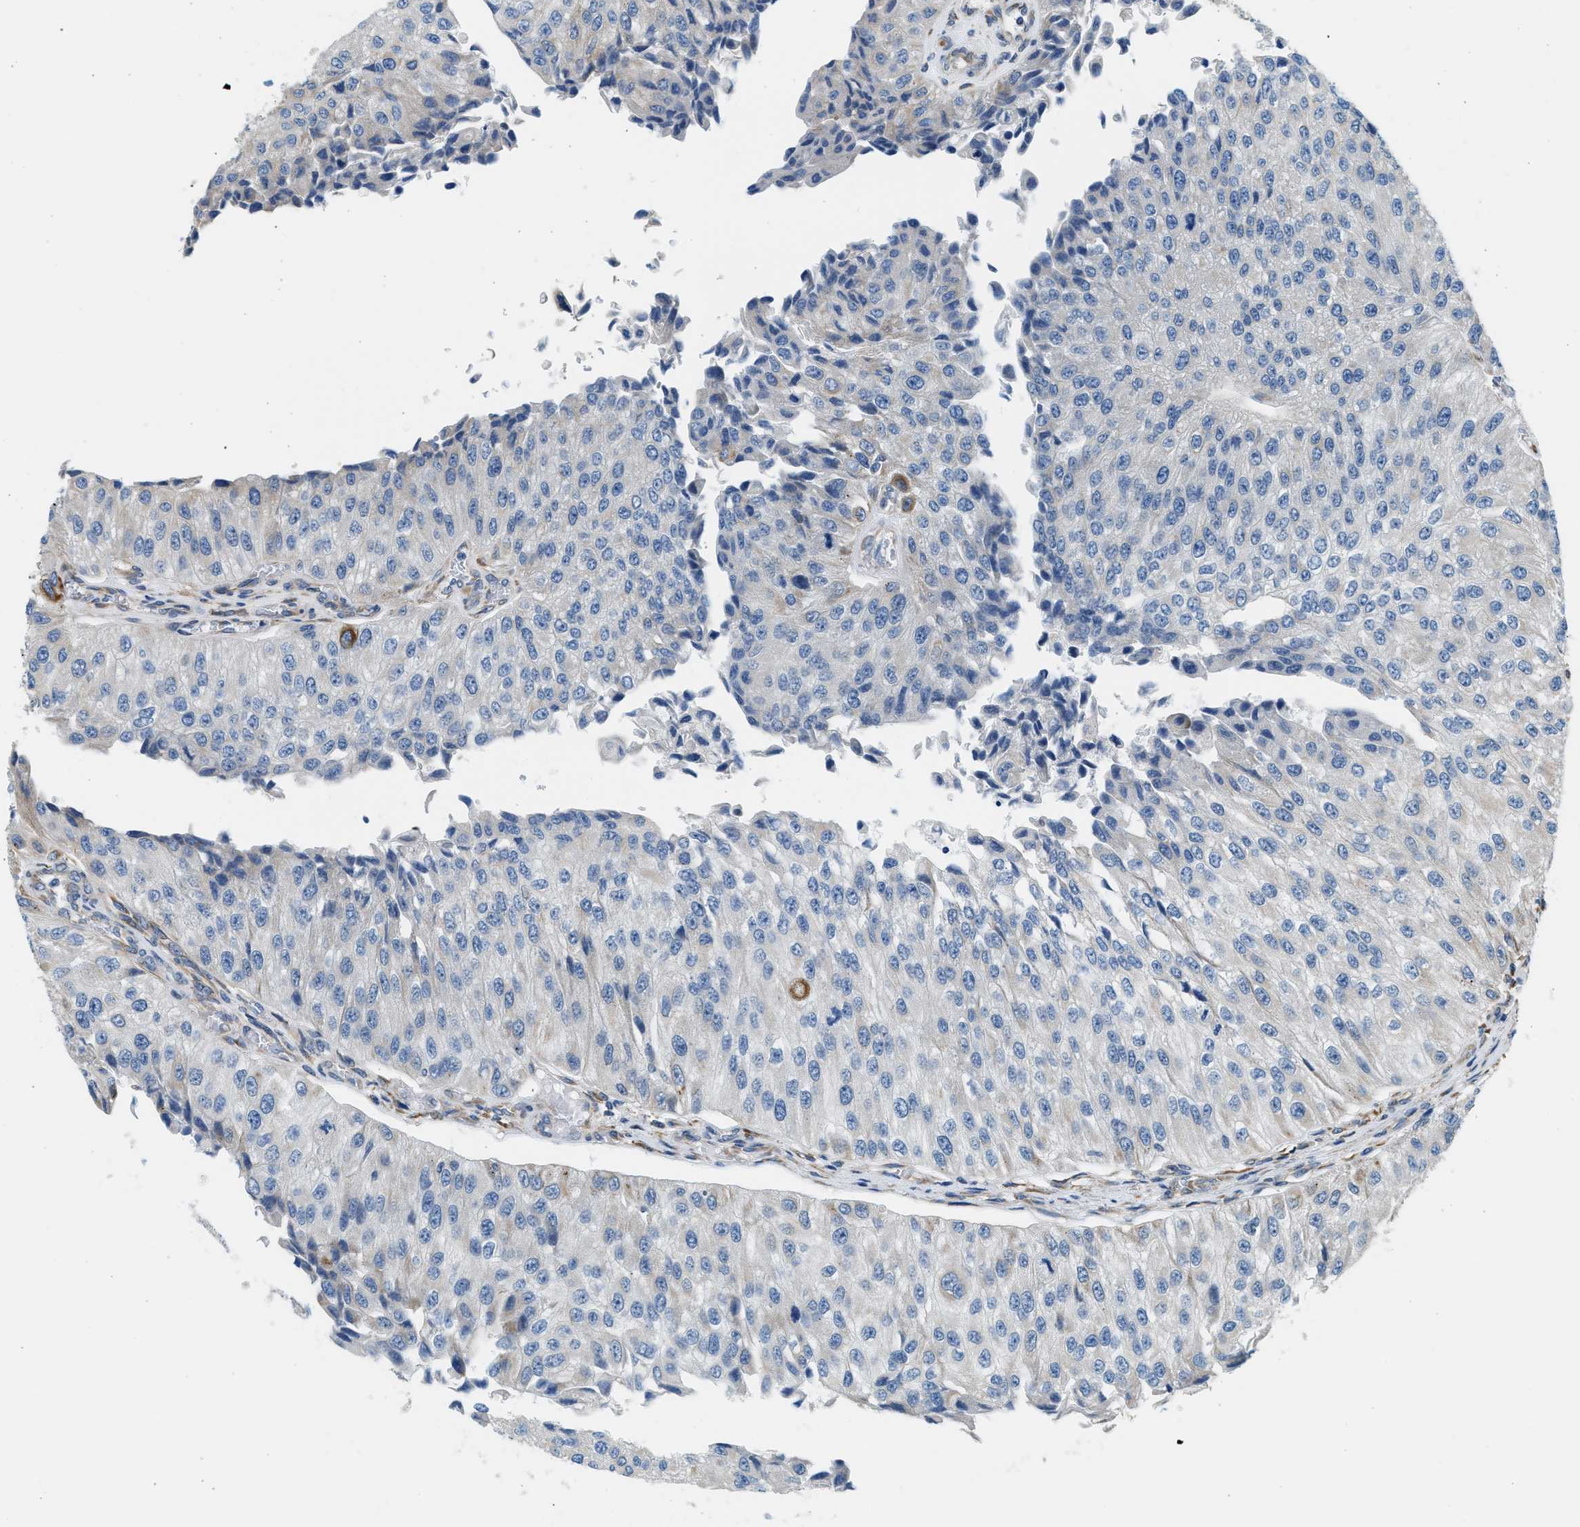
{"staining": {"intensity": "strong", "quantity": "<25%", "location": "cytoplasmic/membranous"}, "tissue": "urothelial cancer", "cell_type": "Tumor cells", "image_type": "cancer", "snomed": [{"axis": "morphology", "description": "Urothelial carcinoma, High grade"}, {"axis": "topography", "description": "Kidney"}, {"axis": "topography", "description": "Urinary bladder"}], "caption": "Immunohistochemical staining of human high-grade urothelial carcinoma reveals medium levels of strong cytoplasmic/membranous protein staining in approximately <25% of tumor cells. (Stains: DAB (3,3'-diaminobenzidine) in brown, nuclei in blue, Microscopy: brightfield microscopy at high magnification).", "gene": "CNTN6", "patient": {"sex": "male", "age": 77}}